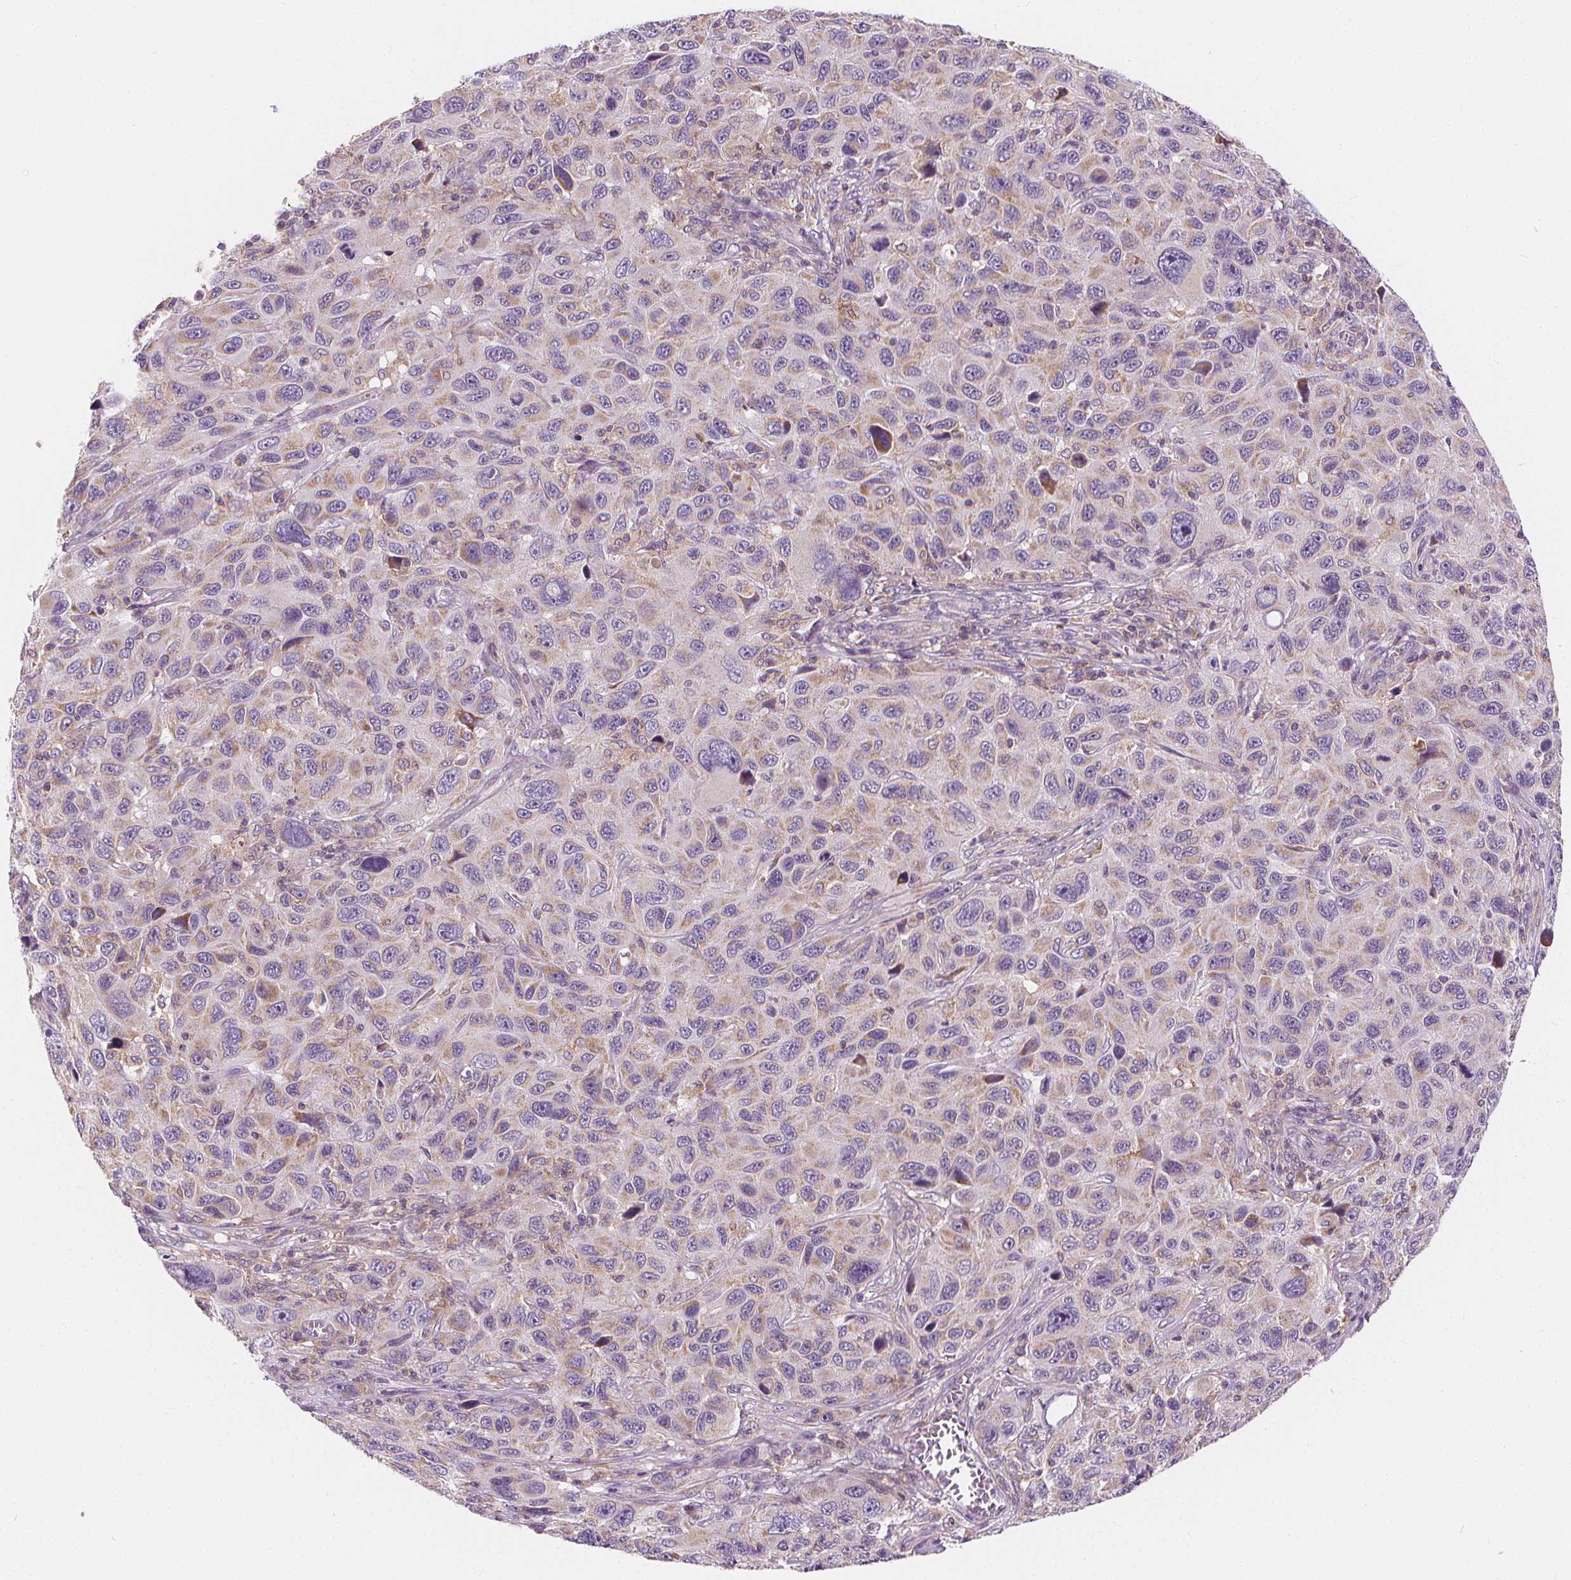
{"staining": {"intensity": "weak", "quantity": "25%-75%", "location": "cytoplasmic/membranous"}, "tissue": "melanoma", "cell_type": "Tumor cells", "image_type": "cancer", "snomed": [{"axis": "morphology", "description": "Malignant melanoma, NOS"}, {"axis": "topography", "description": "Skin"}], "caption": "IHC of human melanoma exhibits low levels of weak cytoplasmic/membranous expression in about 25%-75% of tumor cells.", "gene": "RAB20", "patient": {"sex": "male", "age": 53}}